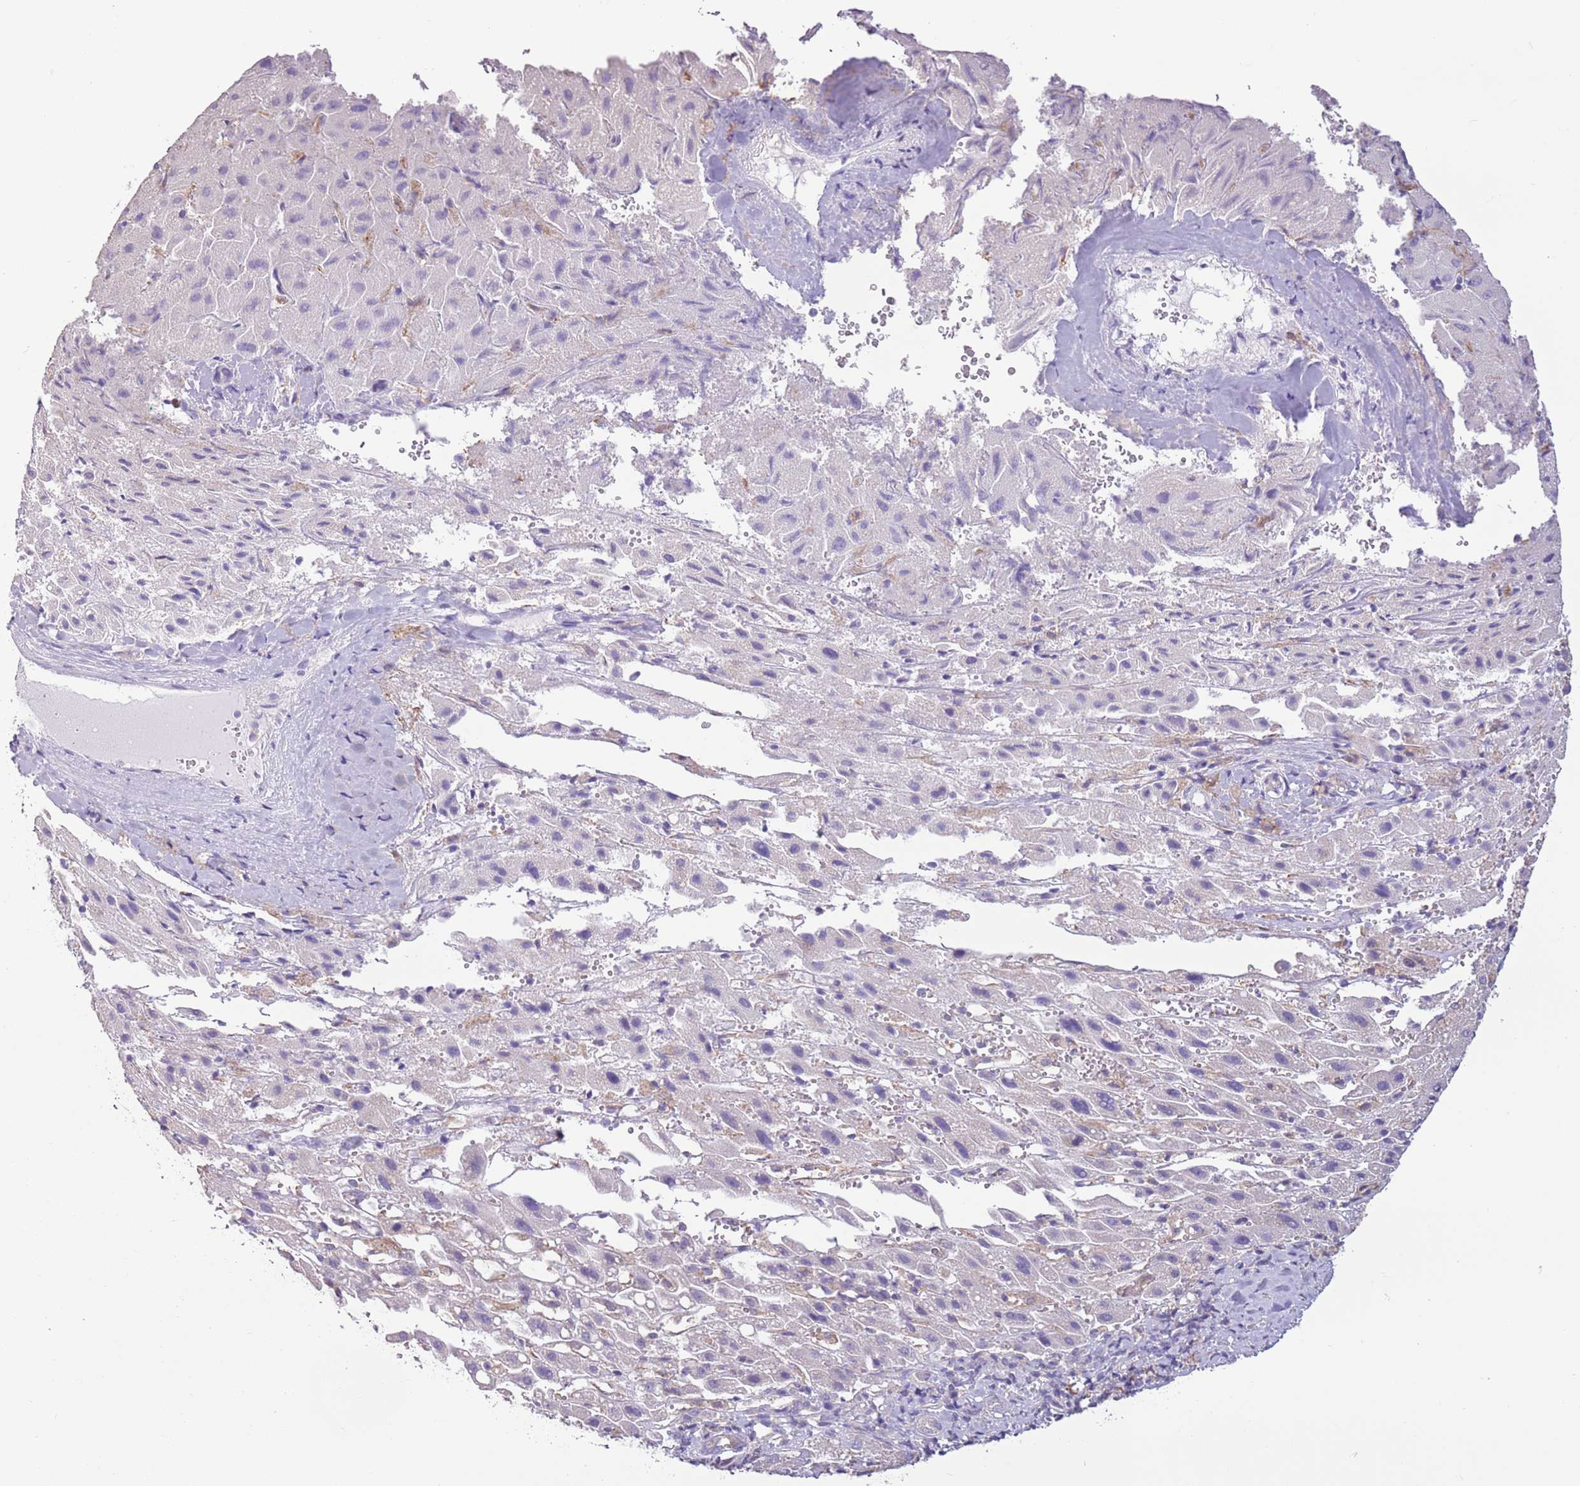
{"staining": {"intensity": "negative", "quantity": "none", "location": "none"}, "tissue": "liver cancer", "cell_type": "Tumor cells", "image_type": "cancer", "snomed": [{"axis": "morphology", "description": "Carcinoma, Hepatocellular, NOS"}, {"axis": "topography", "description": "Liver"}], "caption": "Tumor cells show no significant positivity in liver cancer (hepatocellular carcinoma). (DAB immunohistochemistry, high magnification).", "gene": "CAPN9", "patient": {"sex": "female", "age": 58}}